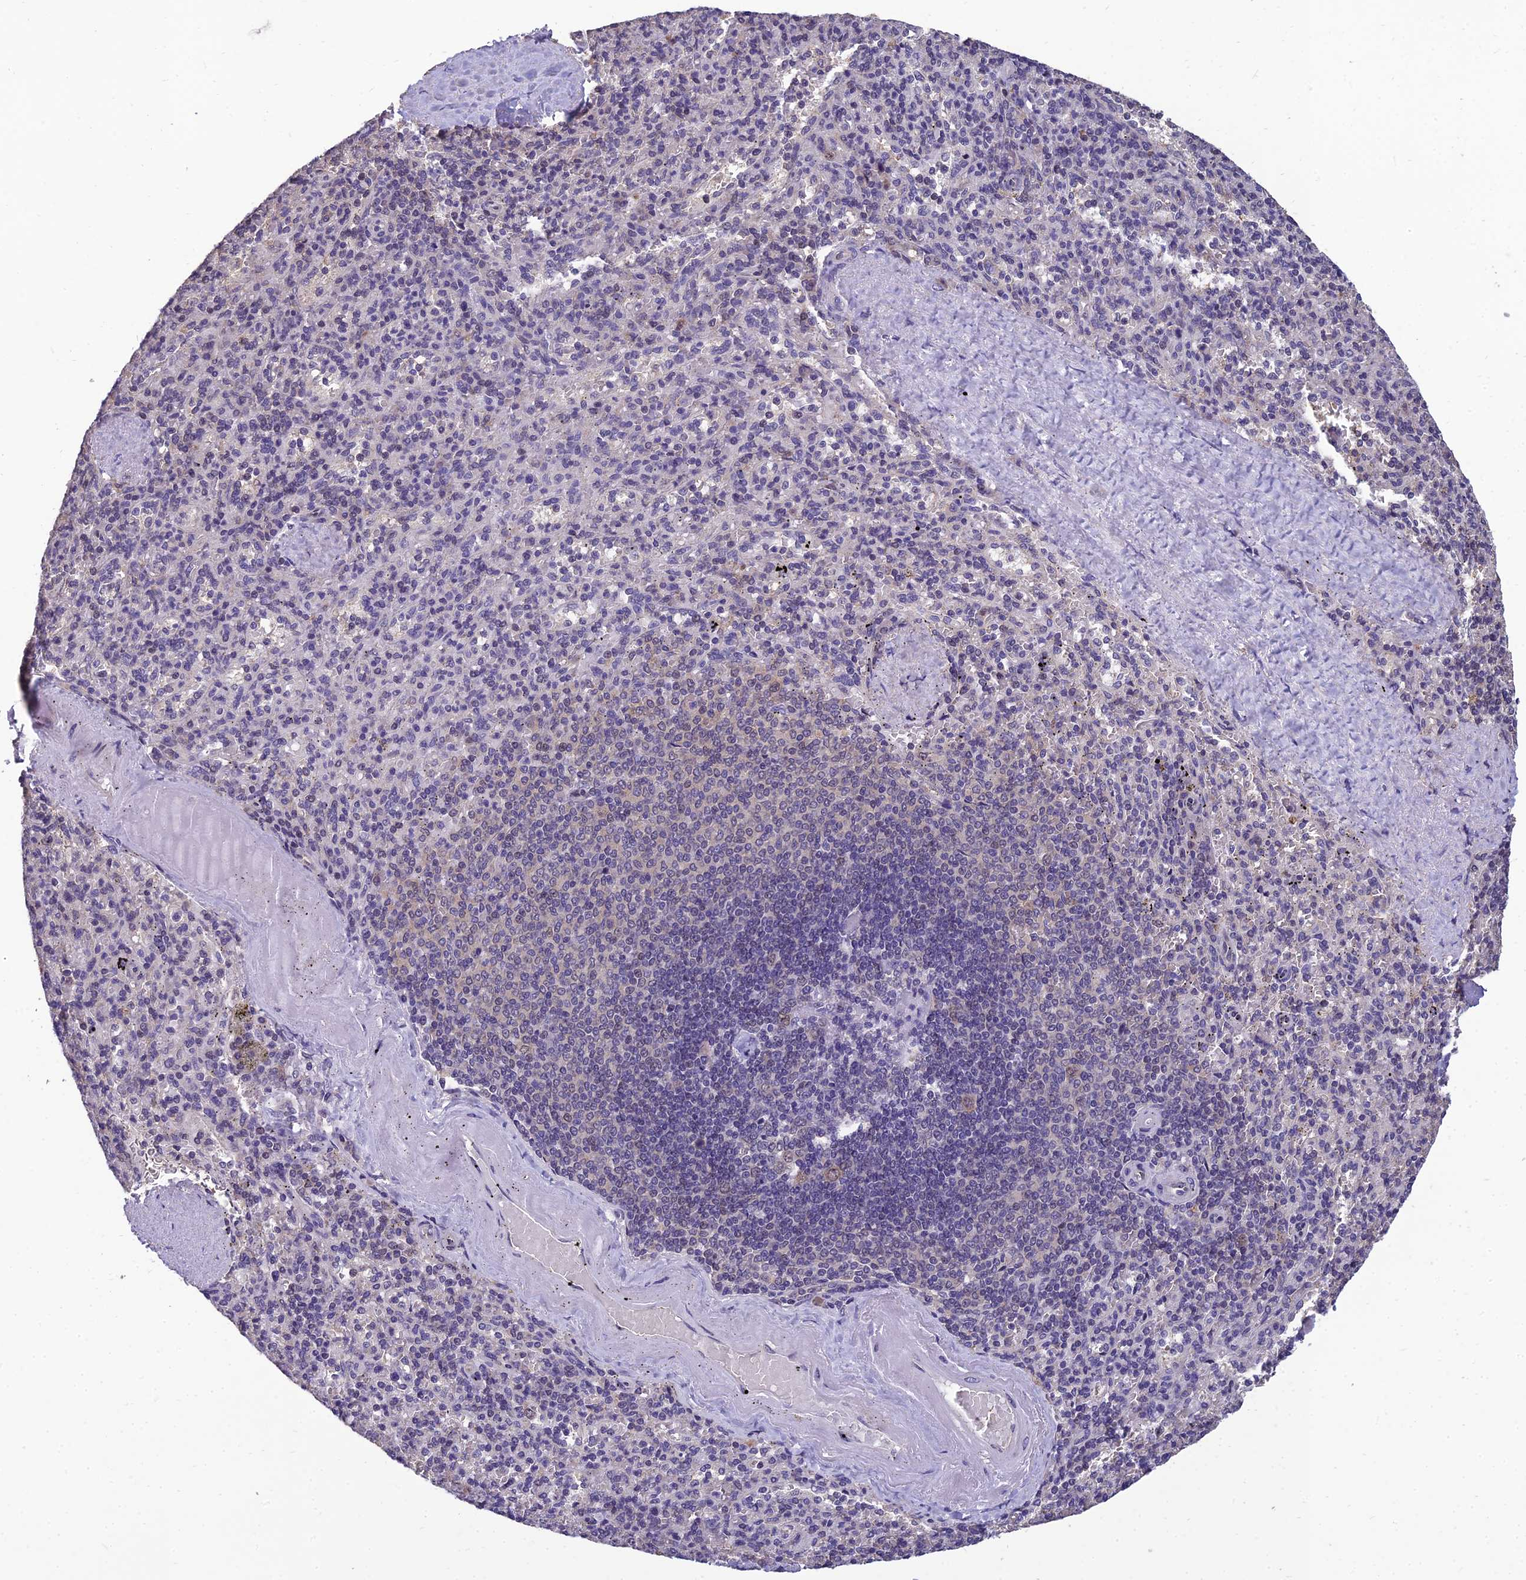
{"staining": {"intensity": "negative", "quantity": "none", "location": "none"}, "tissue": "spleen", "cell_type": "Cells in red pulp", "image_type": "normal", "snomed": [{"axis": "morphology", "description": "Normal tissue, NOS"}, {"axis": "topography", "description": "Spleen"}], "caption": "Immunohistochemical staining of normal human spleen exhibits no significant expression in cells in red pulp.", "gene": "GRWD1", "patient": {"sex": "male", "age": 82}}